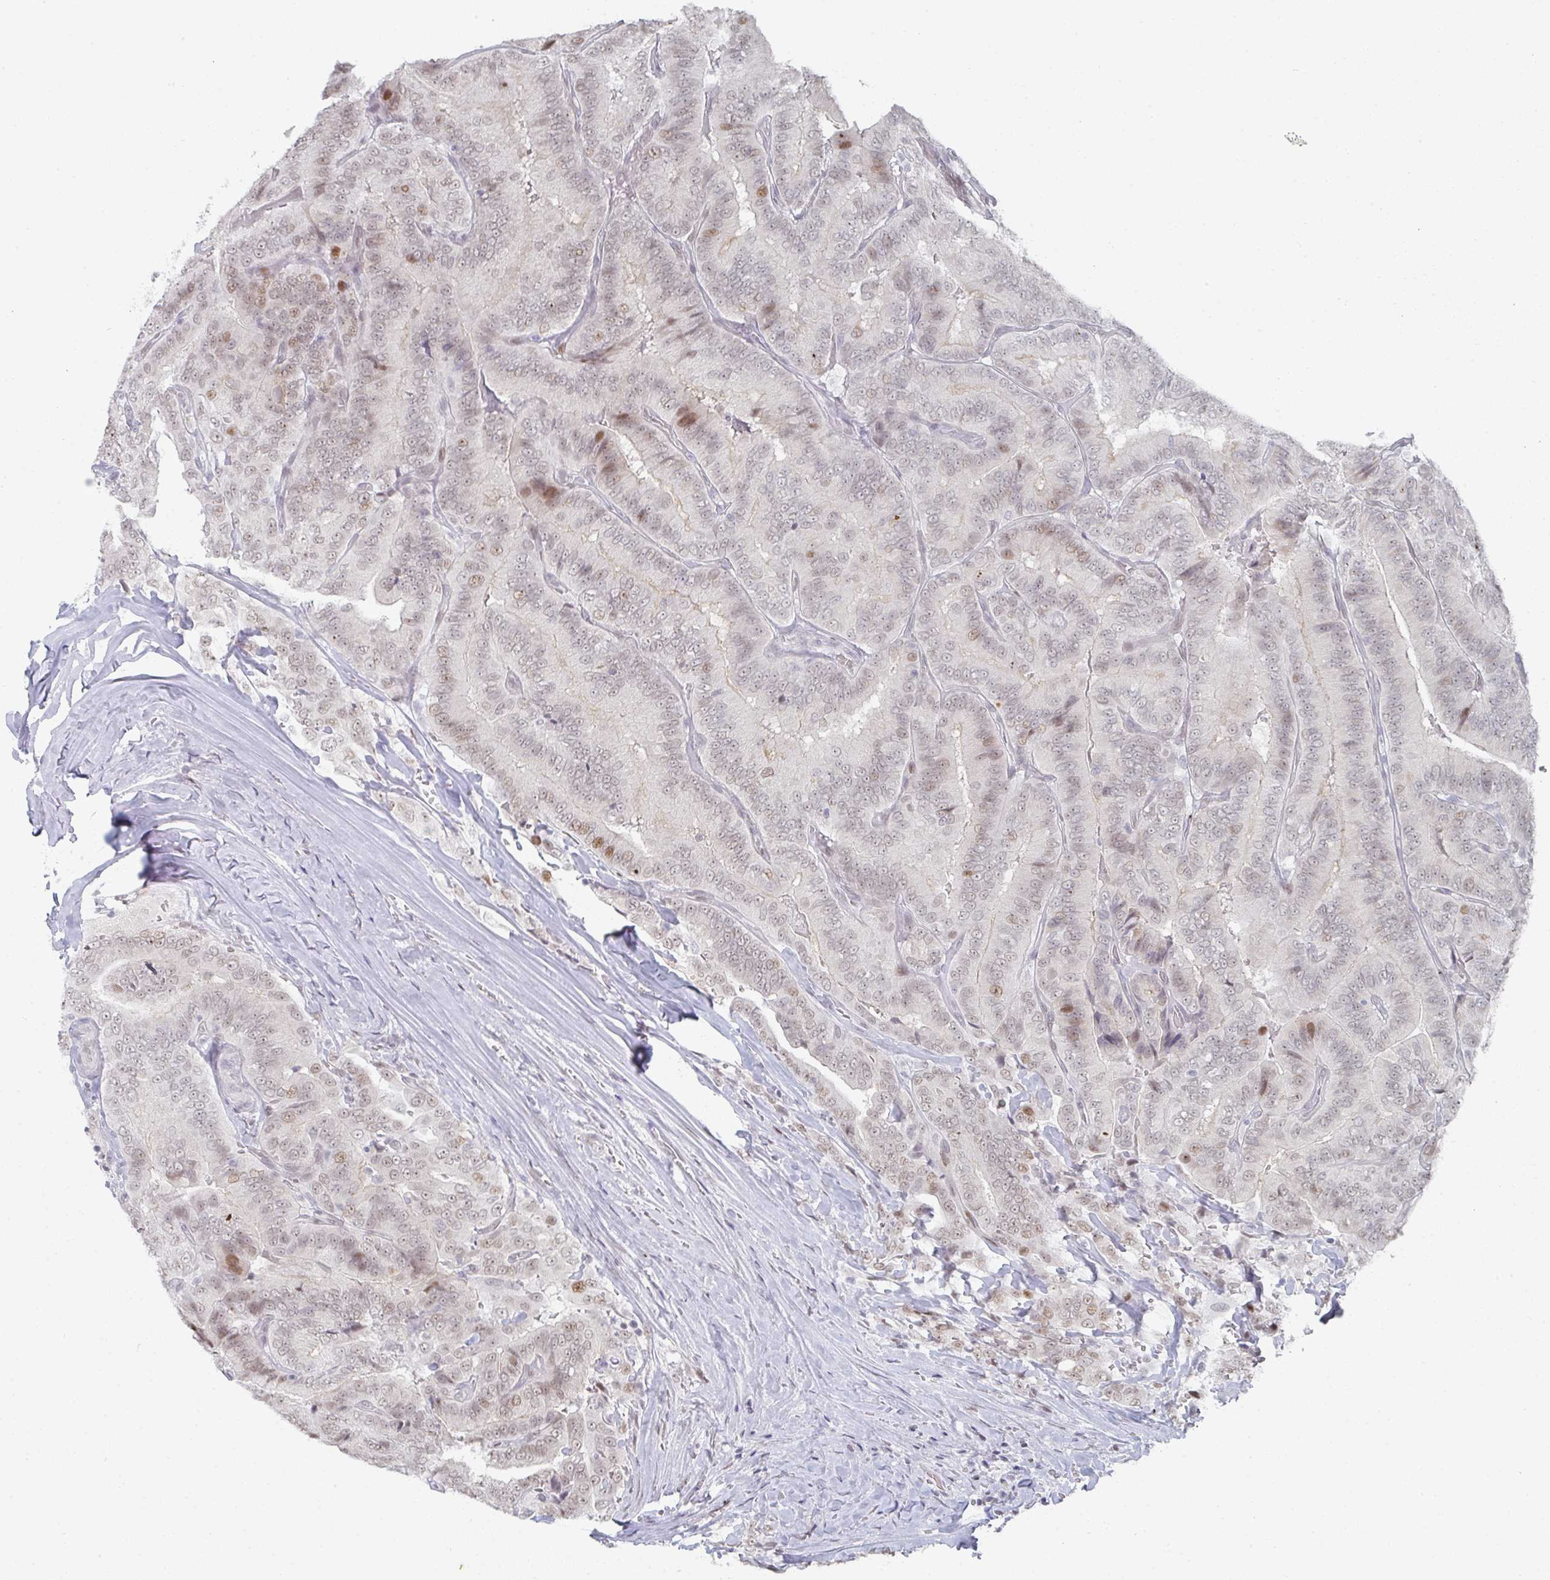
{"staining": {"intensity": "moderate", "quantity": "25%-75%", "location": "cytoplasmic/membranous,nuclear"}, "tissue": "thyroid cancer", "cell_type": "Tumor cells", "image_type": "cancer", "snomed": [{"axis": "morphology", "description": "Papillary adenocarcinoma, NOS"}, {"axis": "topography", "description": "Thyroid gland"}], "caption": "Papillary adenocarcinoma (thyroid) stained with a brown dye reveals moderate cytoplasmic/membranous and nuclear positive expression in about 25%-75% of tumor cells.", "gene": "POU2AF2", "patient": {"sex": "male", "age": 61}}